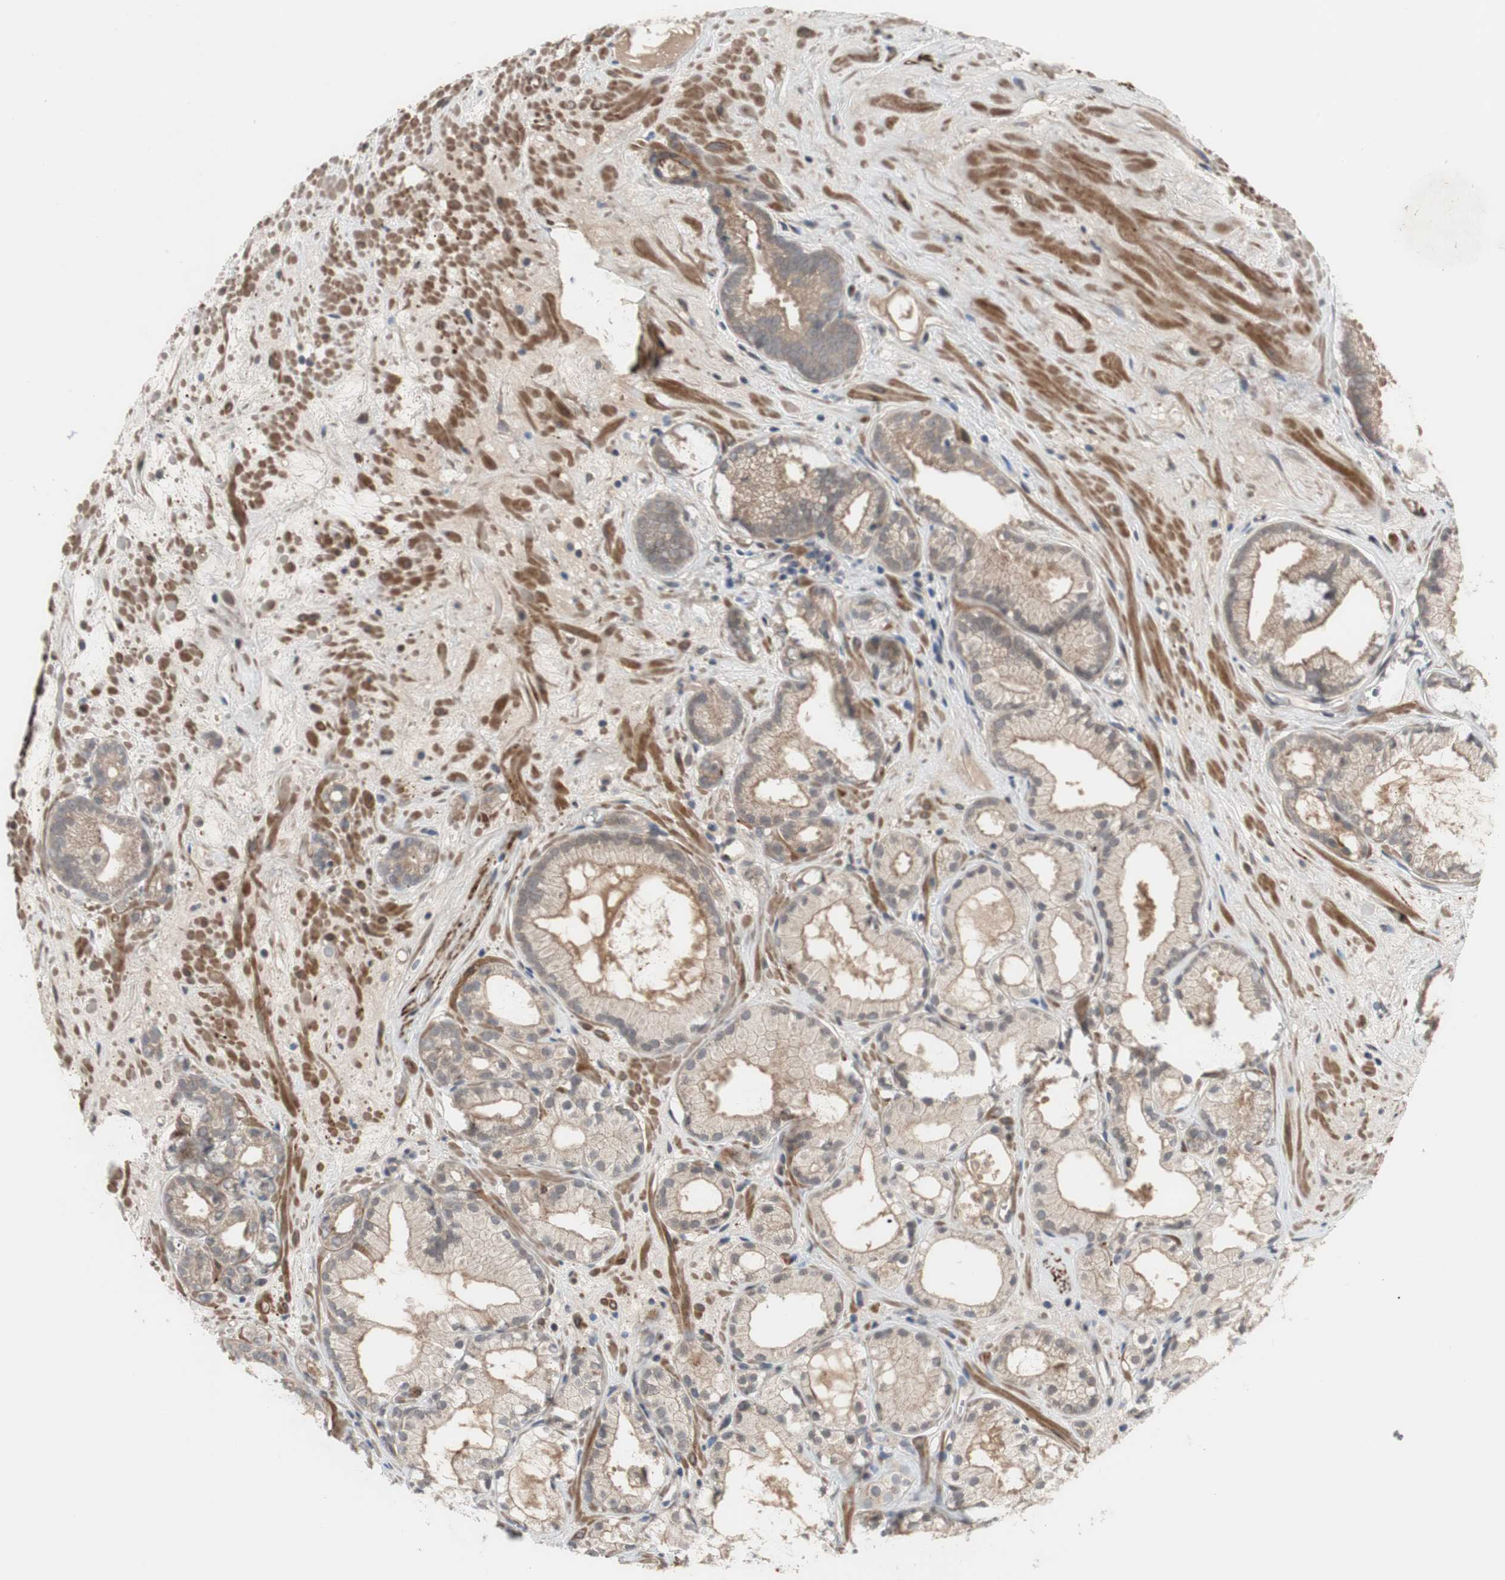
{"staining": {"intensity": "weak", "quantity": ">75%", "location": "cytoplasmic/membranous"}, "tissue": "prostate cancer", "cell_type": "Tumor cells", "image_type": "cancer", "snomed": [{"axis": "morphology", "description": "Adenocarcinoma, Low grade"}, {"axis": "topography", "description": "Prostate"}], "caption": "This photomicrograph exhibits immunohistochemistry staining of human prostate cancer (low-grade adenocarcinoma), with low weak cytoplasmic/membranous expression in approximately >75% of tumor cells.", "gene": "OAZ1", "patient": {"sex": "male", "age": 57}}